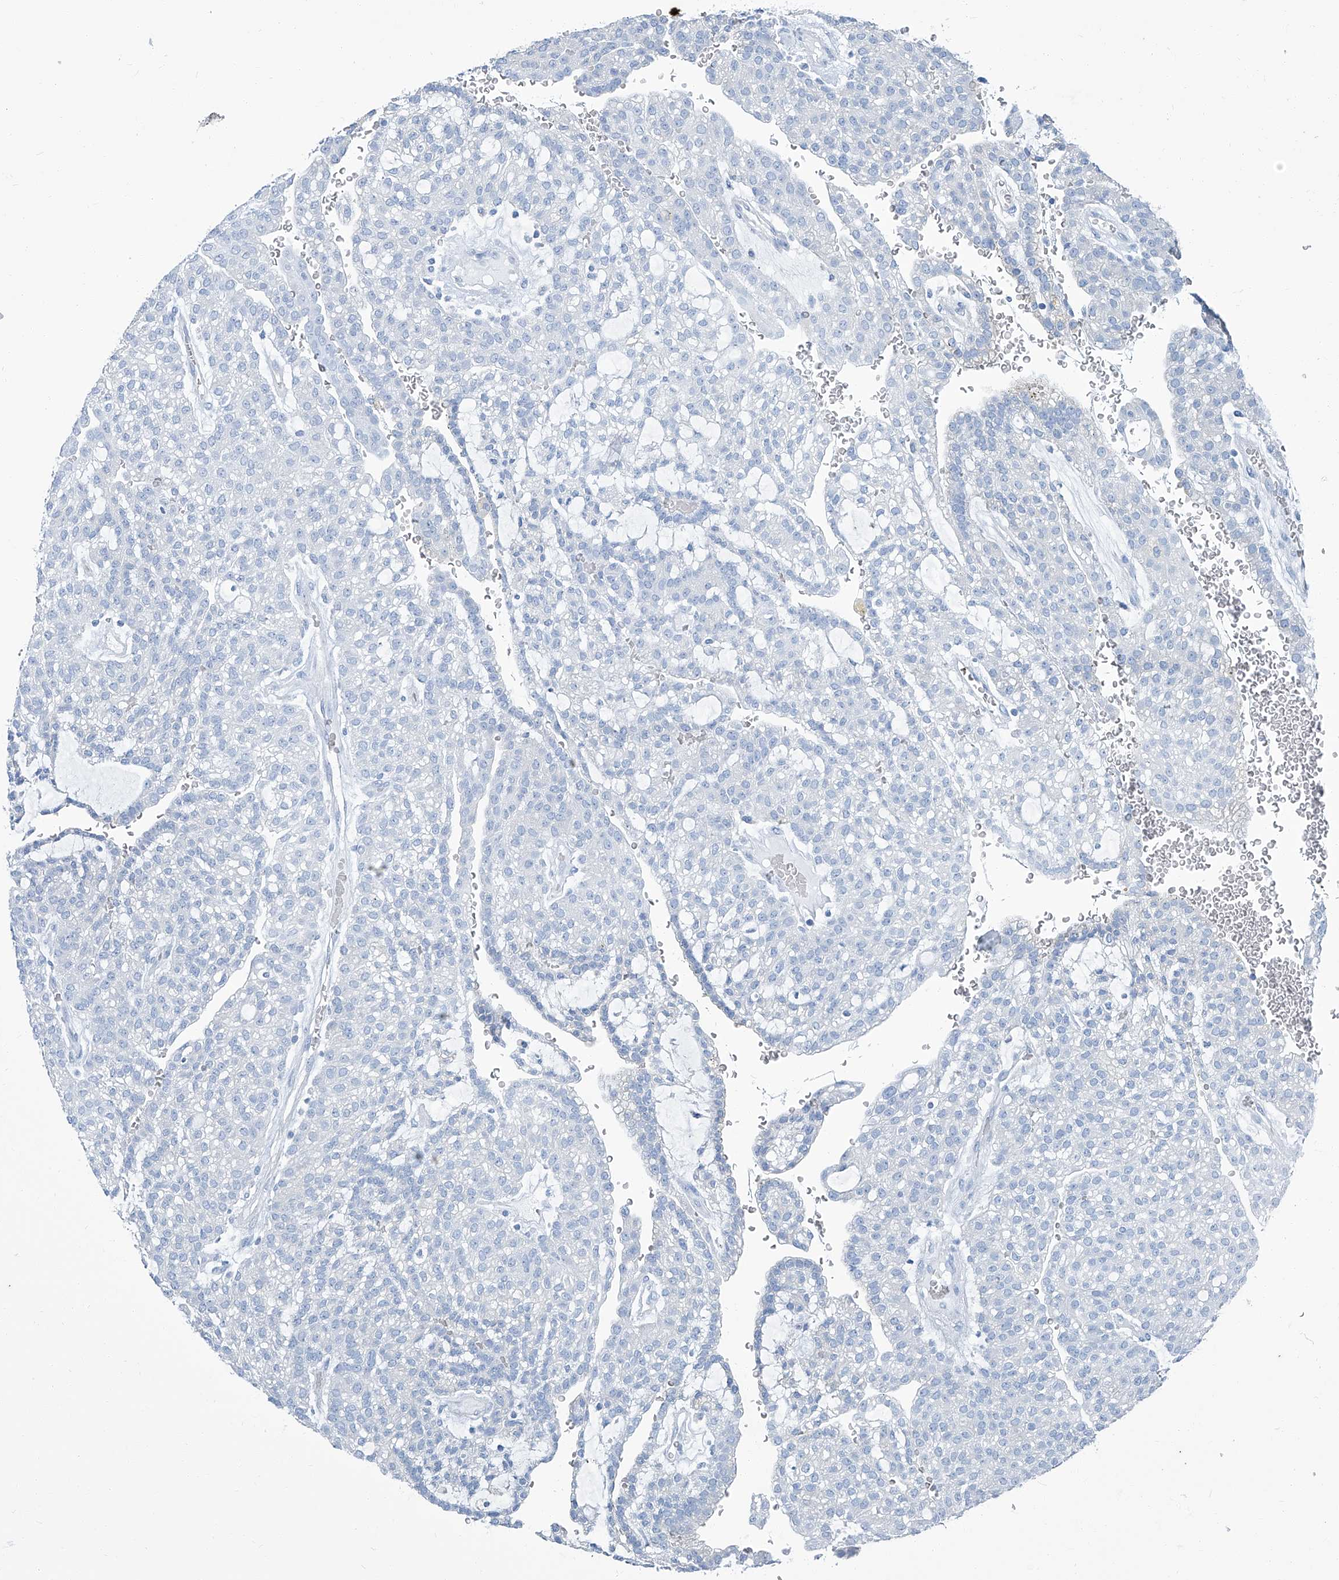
{"staining": {"intensity": "negative", "quantity": "none", "location": "none"}, "tissue": "renal cancer", "cell_type": "Tumor cells", "image_type": "cancer", "snomed": [{"axis": "morphology", "description": "Adenocarcinoma, NOS"}, {"axis": "topography", "description": "Kidney"}], "caption": "Renal cancer was stained to show a protein in brown. There is no significant expression in tumor cells.", "gene": "PFKL", "patient": {"sex": "male", "age": 63}}